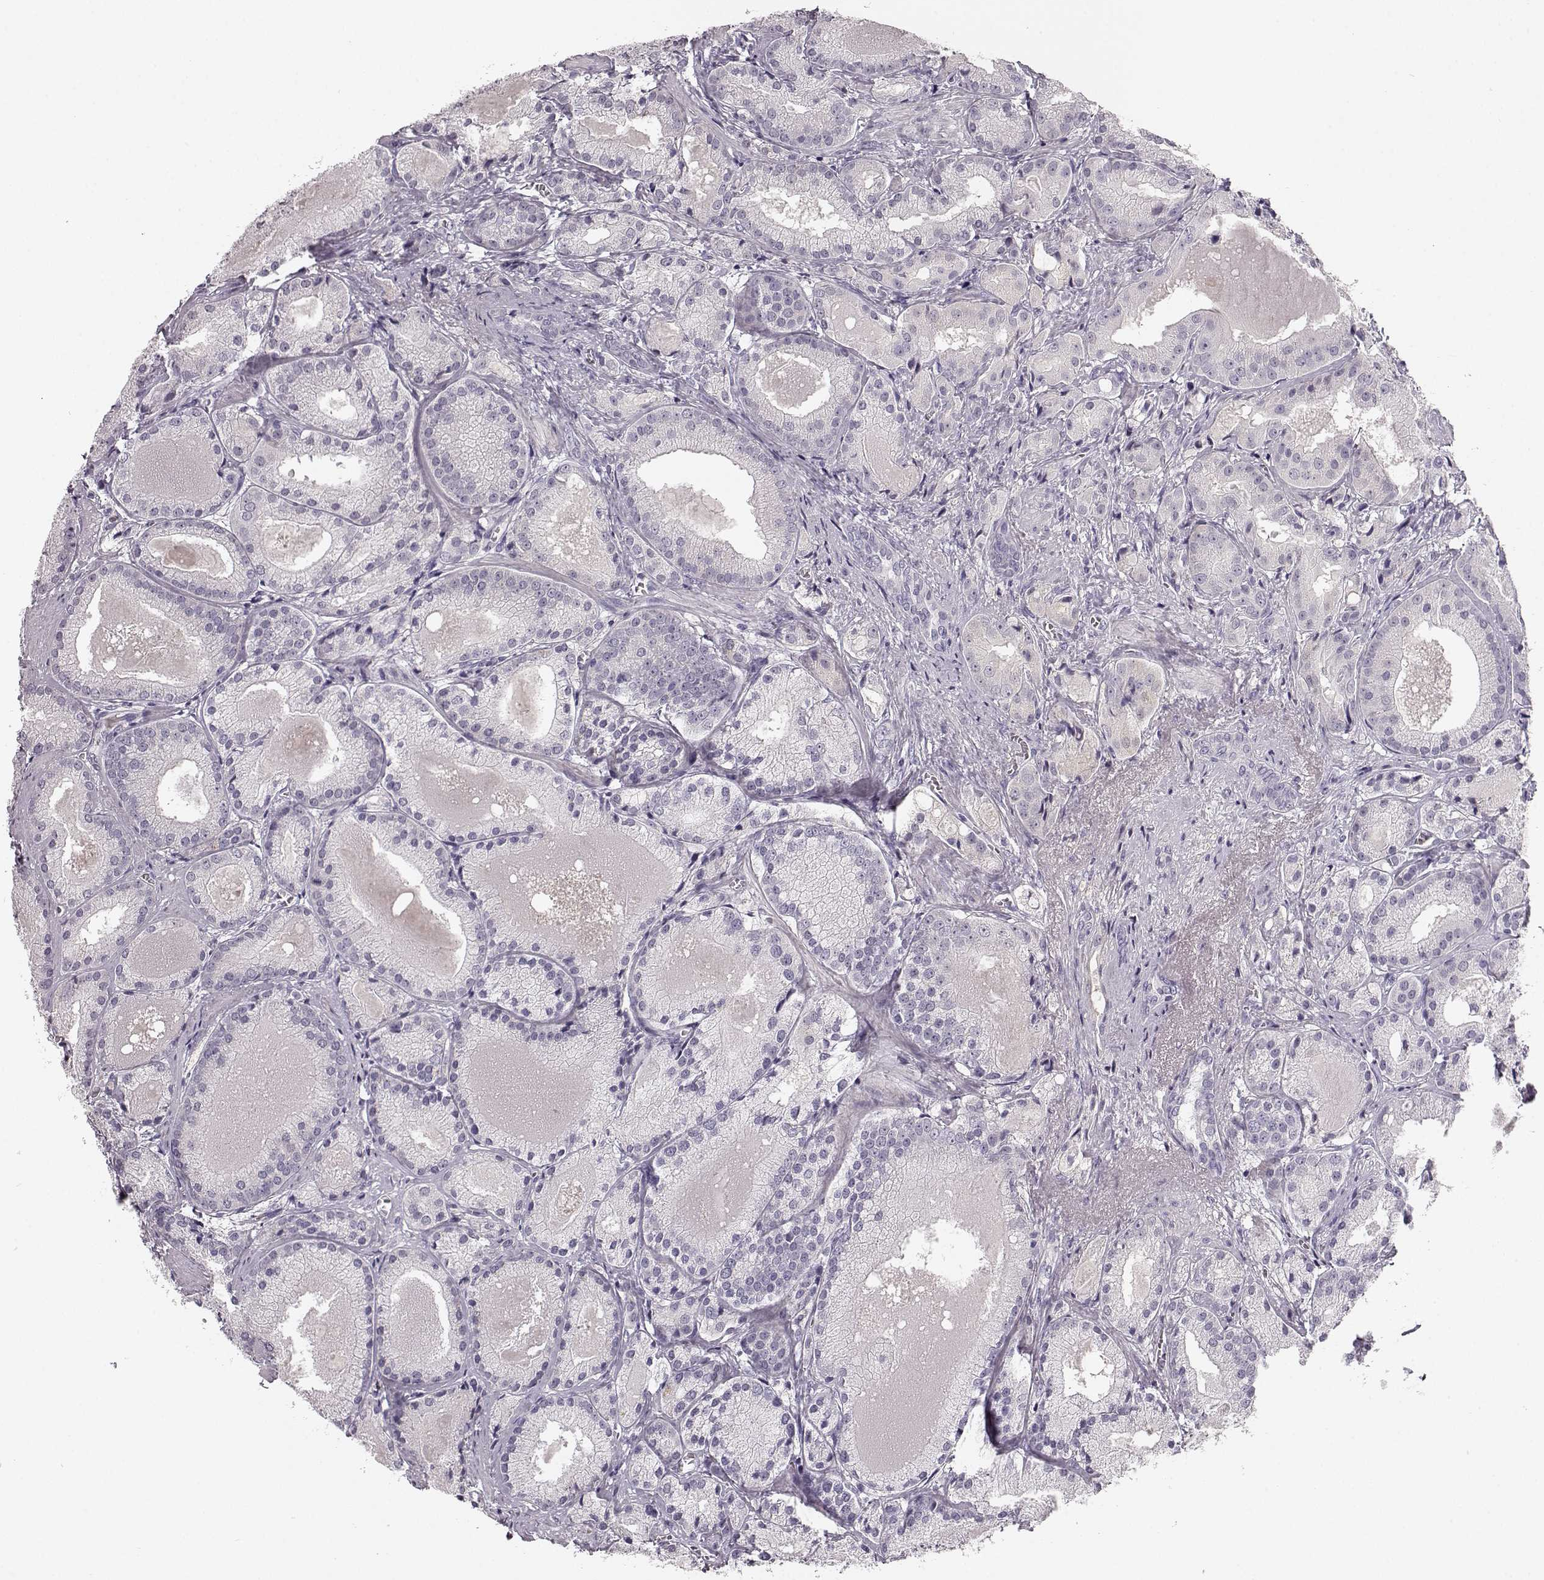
{"staining": {"intensity": "negative", "quantity": "none", "location": "none"}, "tissue": "prostate cancer", "cell_type": "Tumor cells", "image_type": "cancer", "snomed": [{"axis": "morphology", "description": "Adenocarcinoma, High grade"}, {"axis": "topography", "description": "Prostate"}], "caption": "Prostate cancer (adenocarcinoma (high-grade)) stained for a protein using immunohistochemistry shows no expression tumor cells.", "gene": "KIAA0319", "patient": {"sex": "male", "age": 66}}